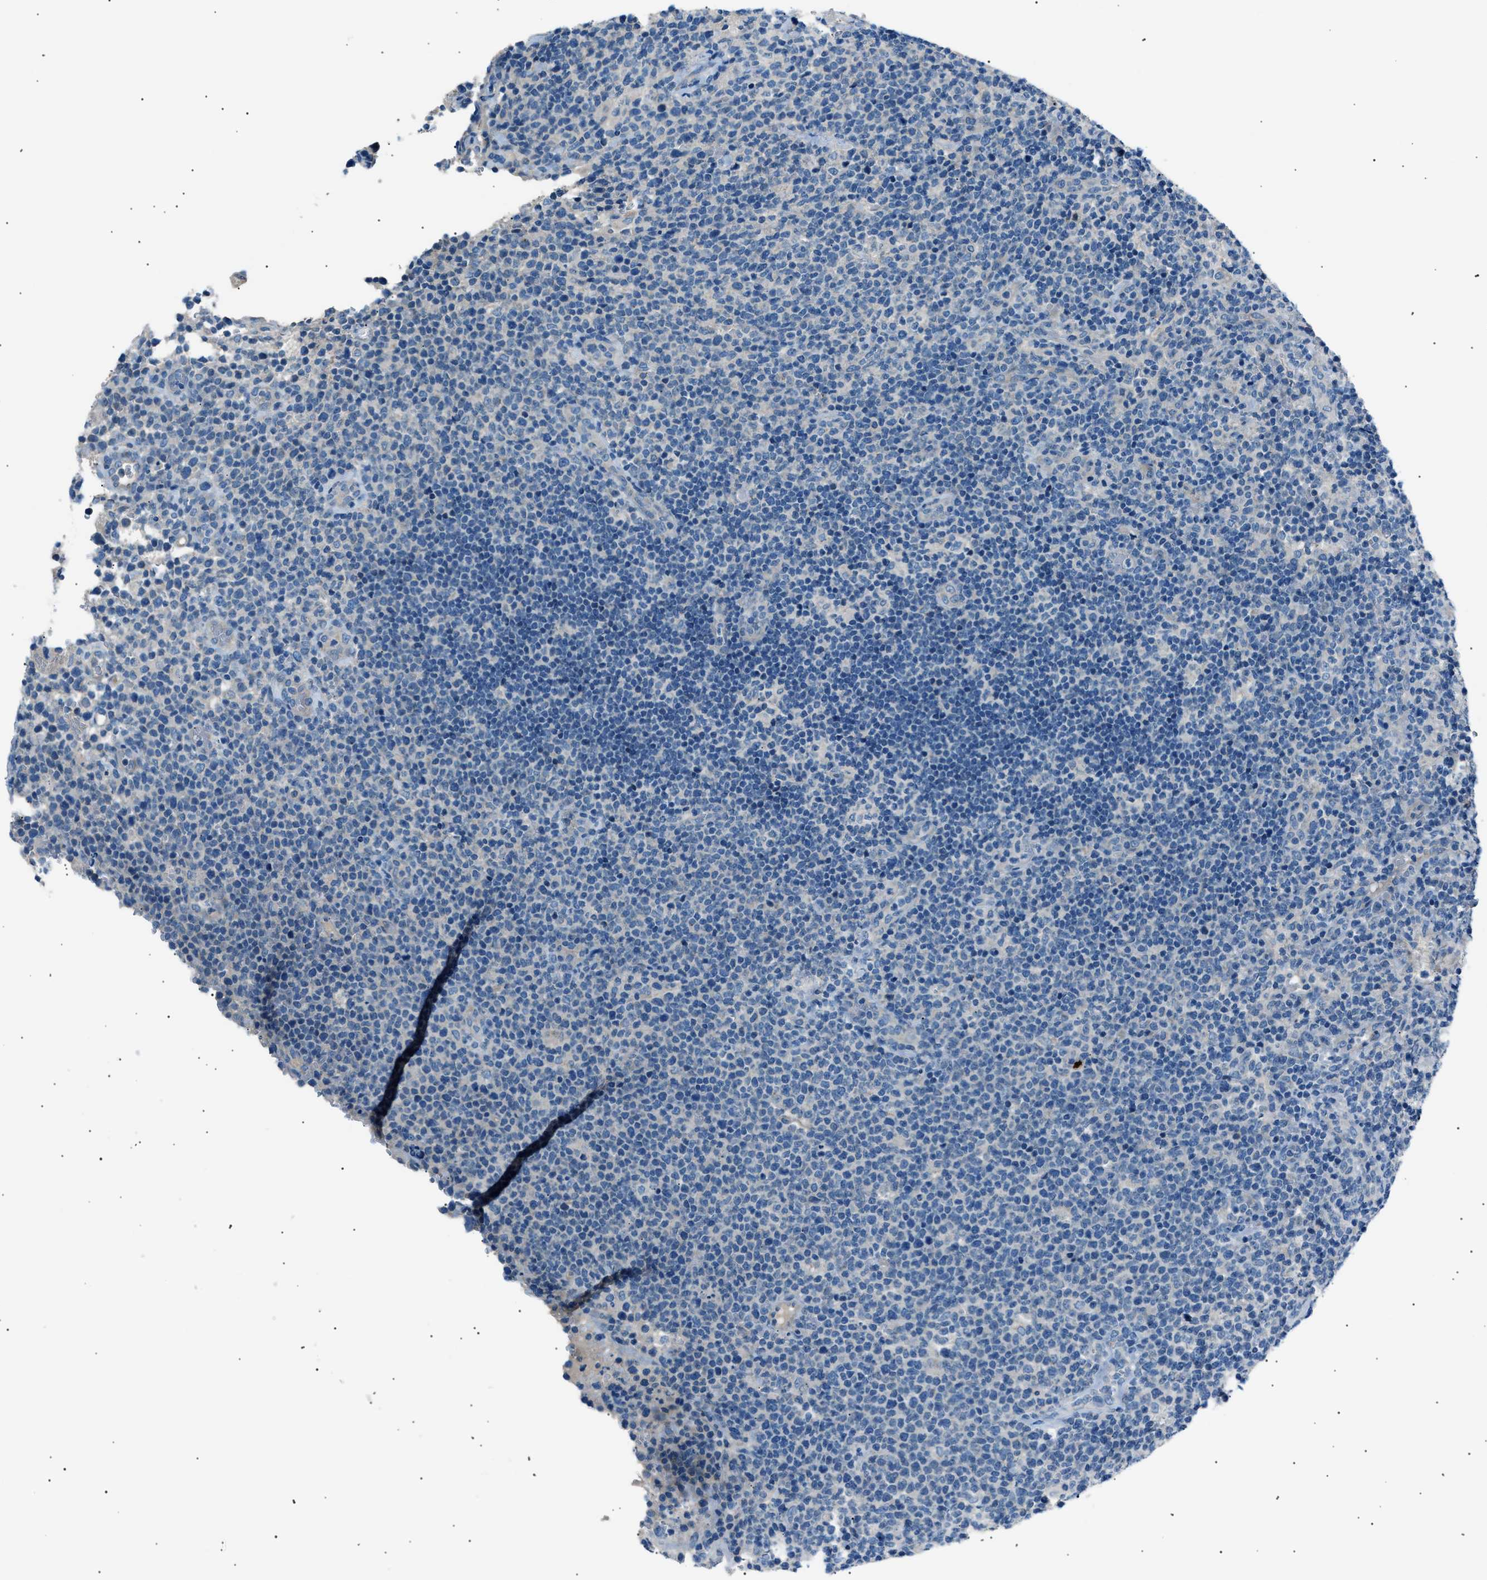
{"staining": {"intensity": "negative", "quantity": "none", "location": "none"}, "tissue": "lymphoma", "cell_type": "Tumor cells", "image_type": "cancer", "snomed": [{"axis": "morphology", "description": "Malignant lymphoma, non-Hodgkin's type, High grade"}, {"axis": "topography", "description": "Lymph node"}], "caption": "Immunohistochemical staining of malignant lymphoma, non-Hodgkin's type (high-grade) shows no significant expression in tumor cells.", "gene": "LRRC37B", "patient": {"sex": "male", "age": 61}}